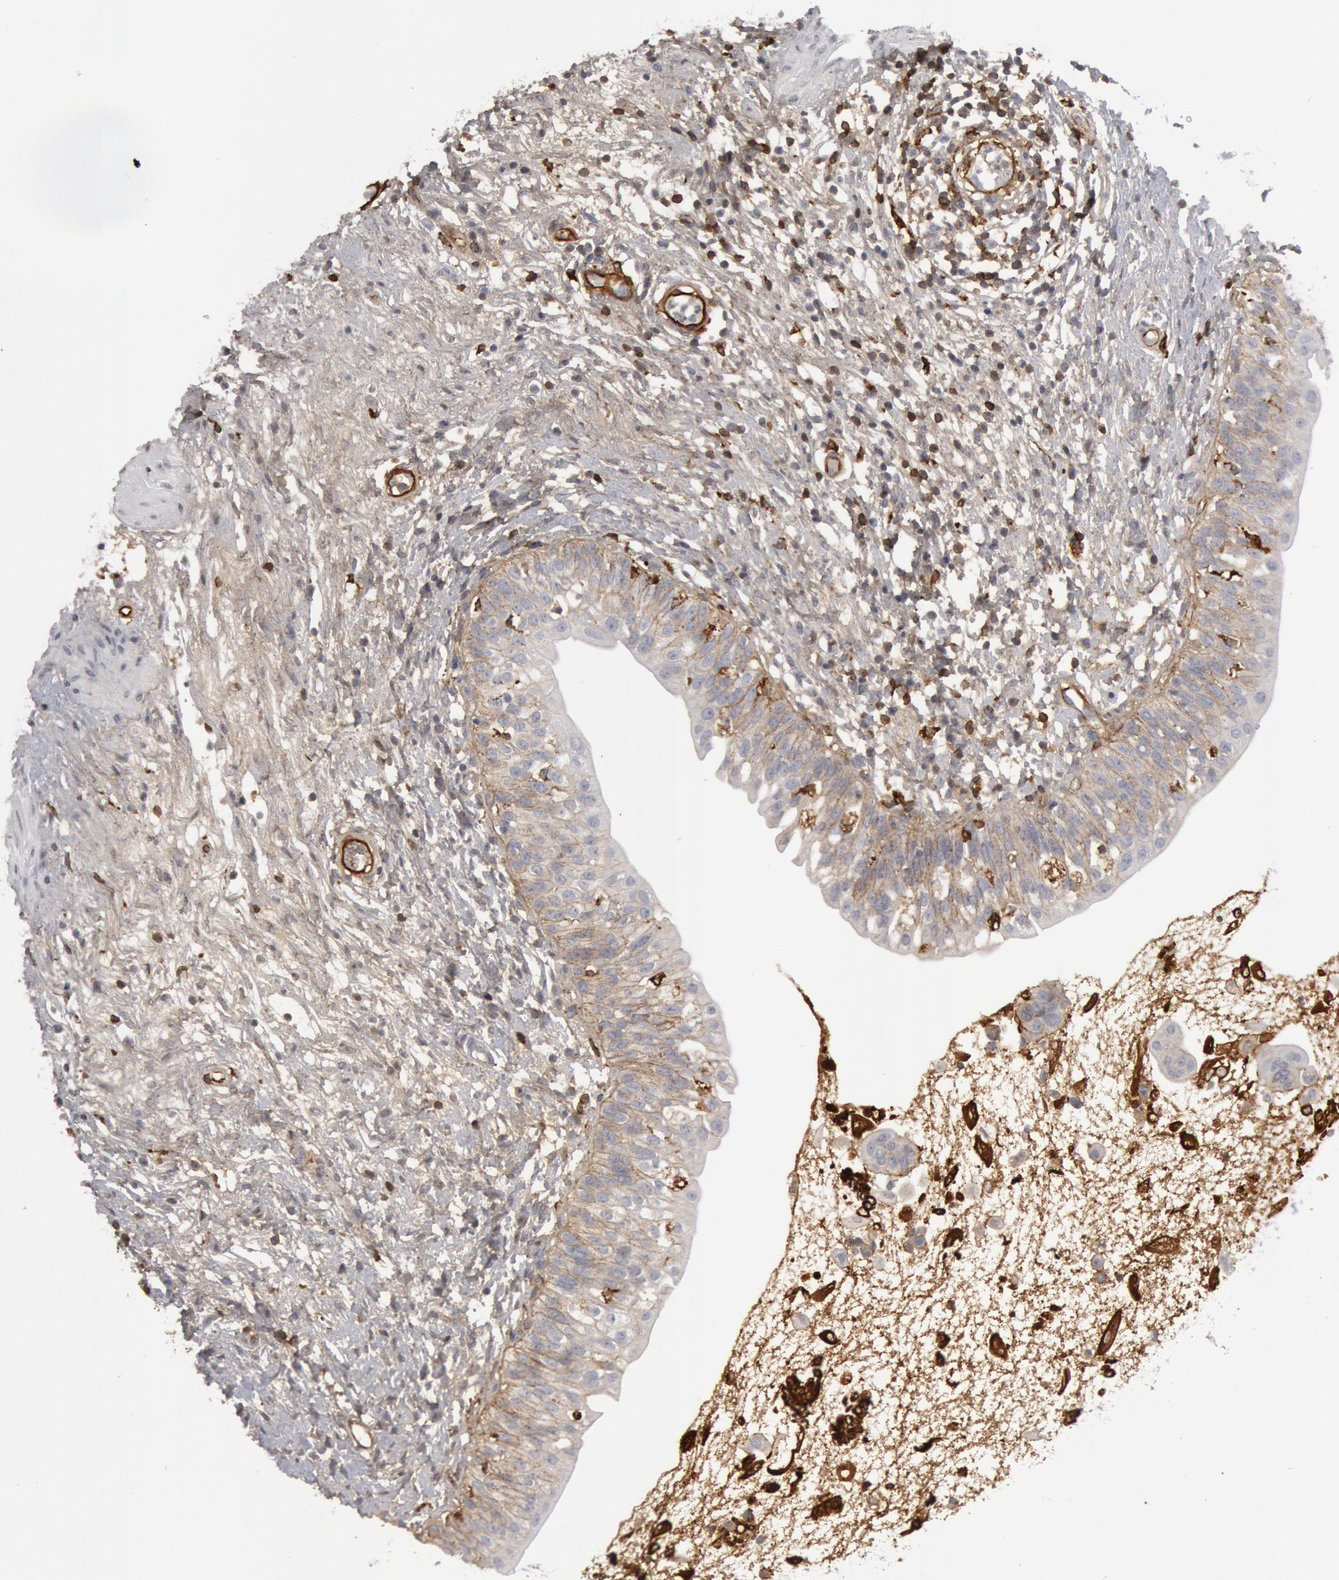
{"staining": {"intensity": "weak", "quantity": "25%-75%", "location": "cytoplasmic/membranous"}, "tissue": "urinary bladder", "cell_type": "Urothelial cells", "image_type": "normal", "snomed": [{"axis": "morphology", "description": "Normal tissue, NOS"}, {"axis": "topography", "description": "Urinary bladder"}], "caption": "Protein analysis of benign urinary bladder exhibits weak cytoplasmic/membranous expression in approximately 25%-75% of urothelial cells. The protein of interest is shown in brown color, while the nuclei are stained blue.", "gene": "C1QC", "patient": {"sex": "female", "age": 55}}